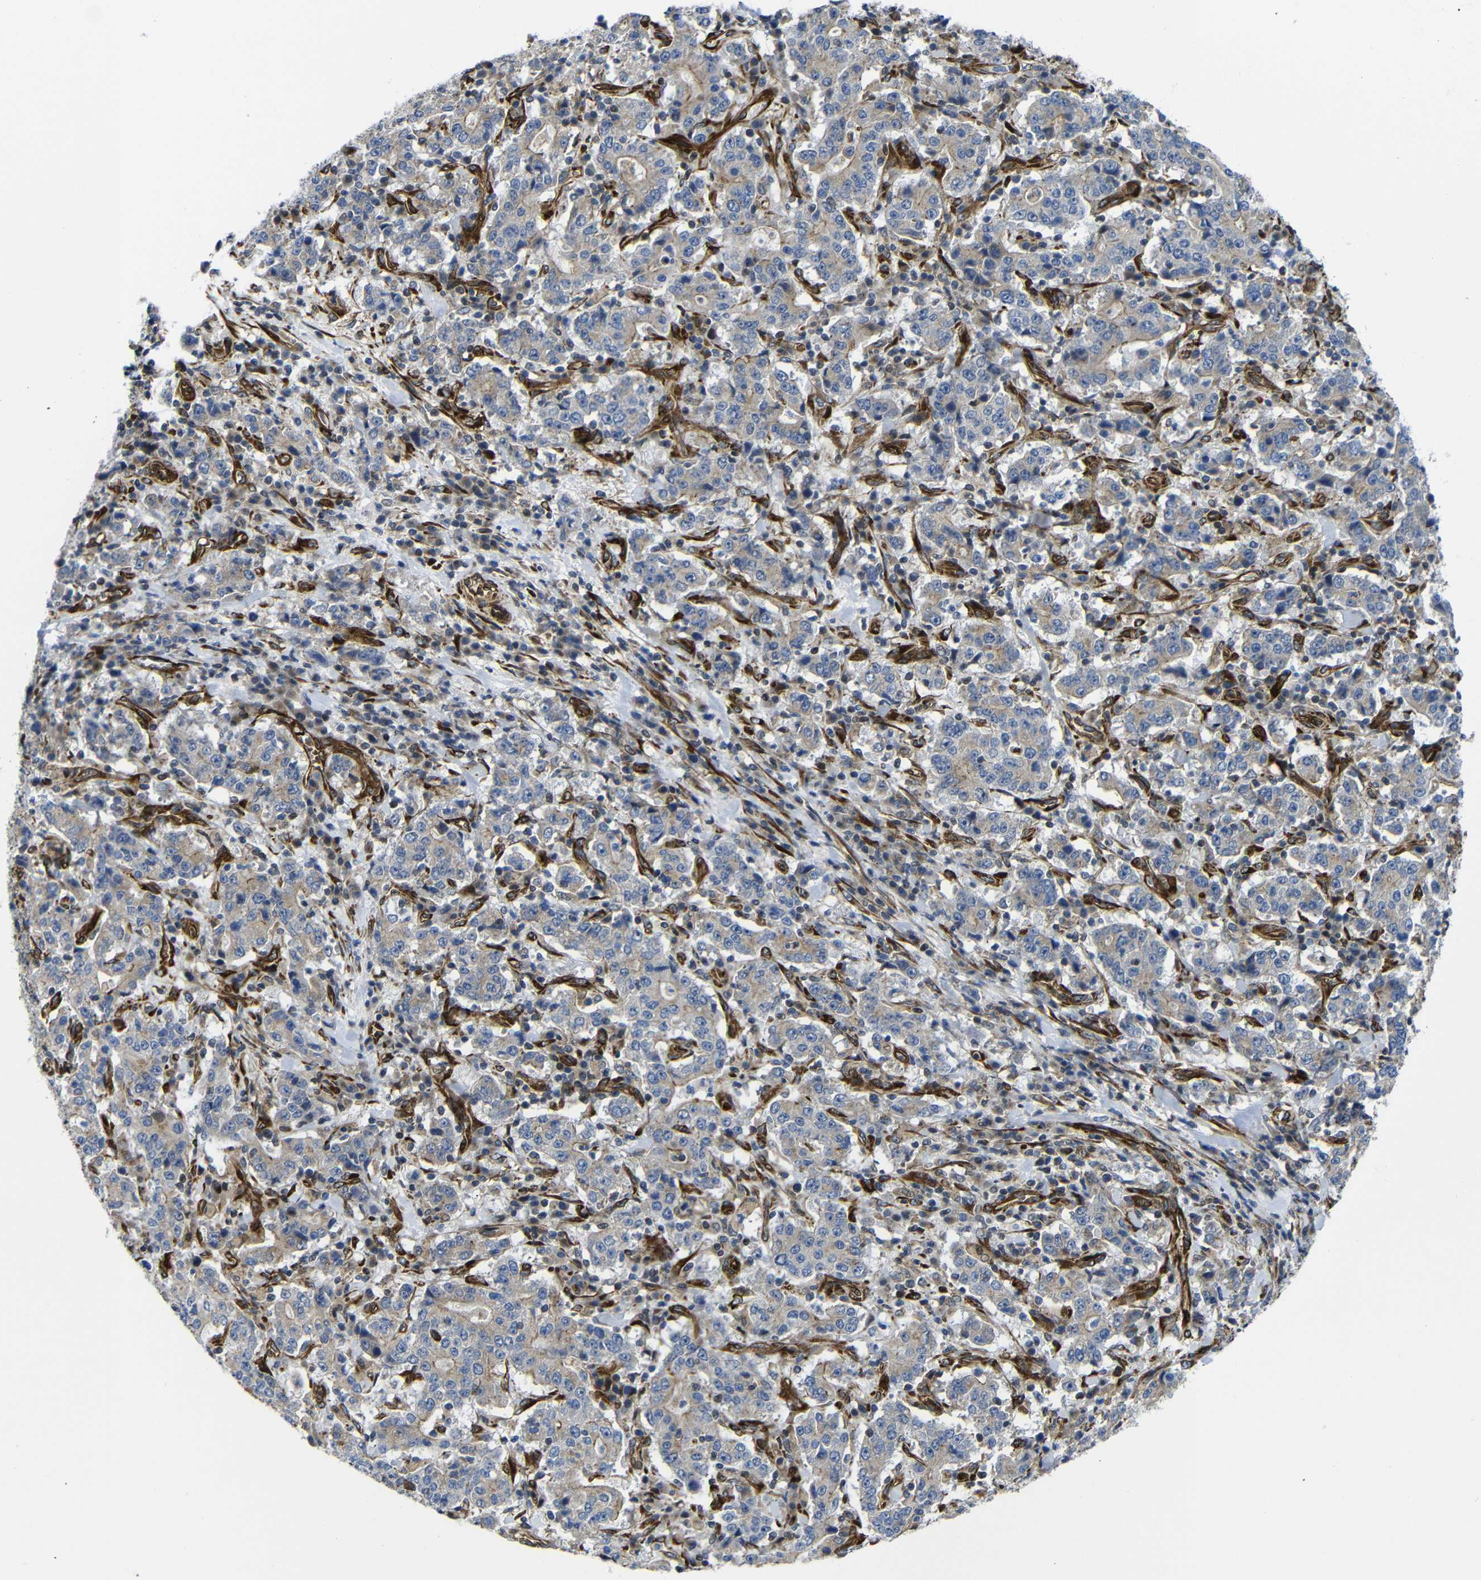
{"staining": {"intensity": "moderate", "quantity": ">75%", "location": "cytoplasmic/membranous"}, "tissue": "stomach cancer", "cell_type": "Tumor cells", "image_type": "cancer", "snomed": [{"axis": "morphology", "description": "Normal tissue, NOS"}, {"axis": "morphology", "description": "Adenocarcinoma, NOS"}, {"axis": "topography", "description": "Stomach, upper"}, {"axis": "topography", "description": "Stomach"}], "caption": "Moderate cytoplasmic/membranous staining for a protein is present in about >75% of tumor cells of stomach cancer (adenocarcinoma) using immunohistochemistry (IHC).", "gene": "PARP14", "patient": {"sex": "male", "age": 59}}